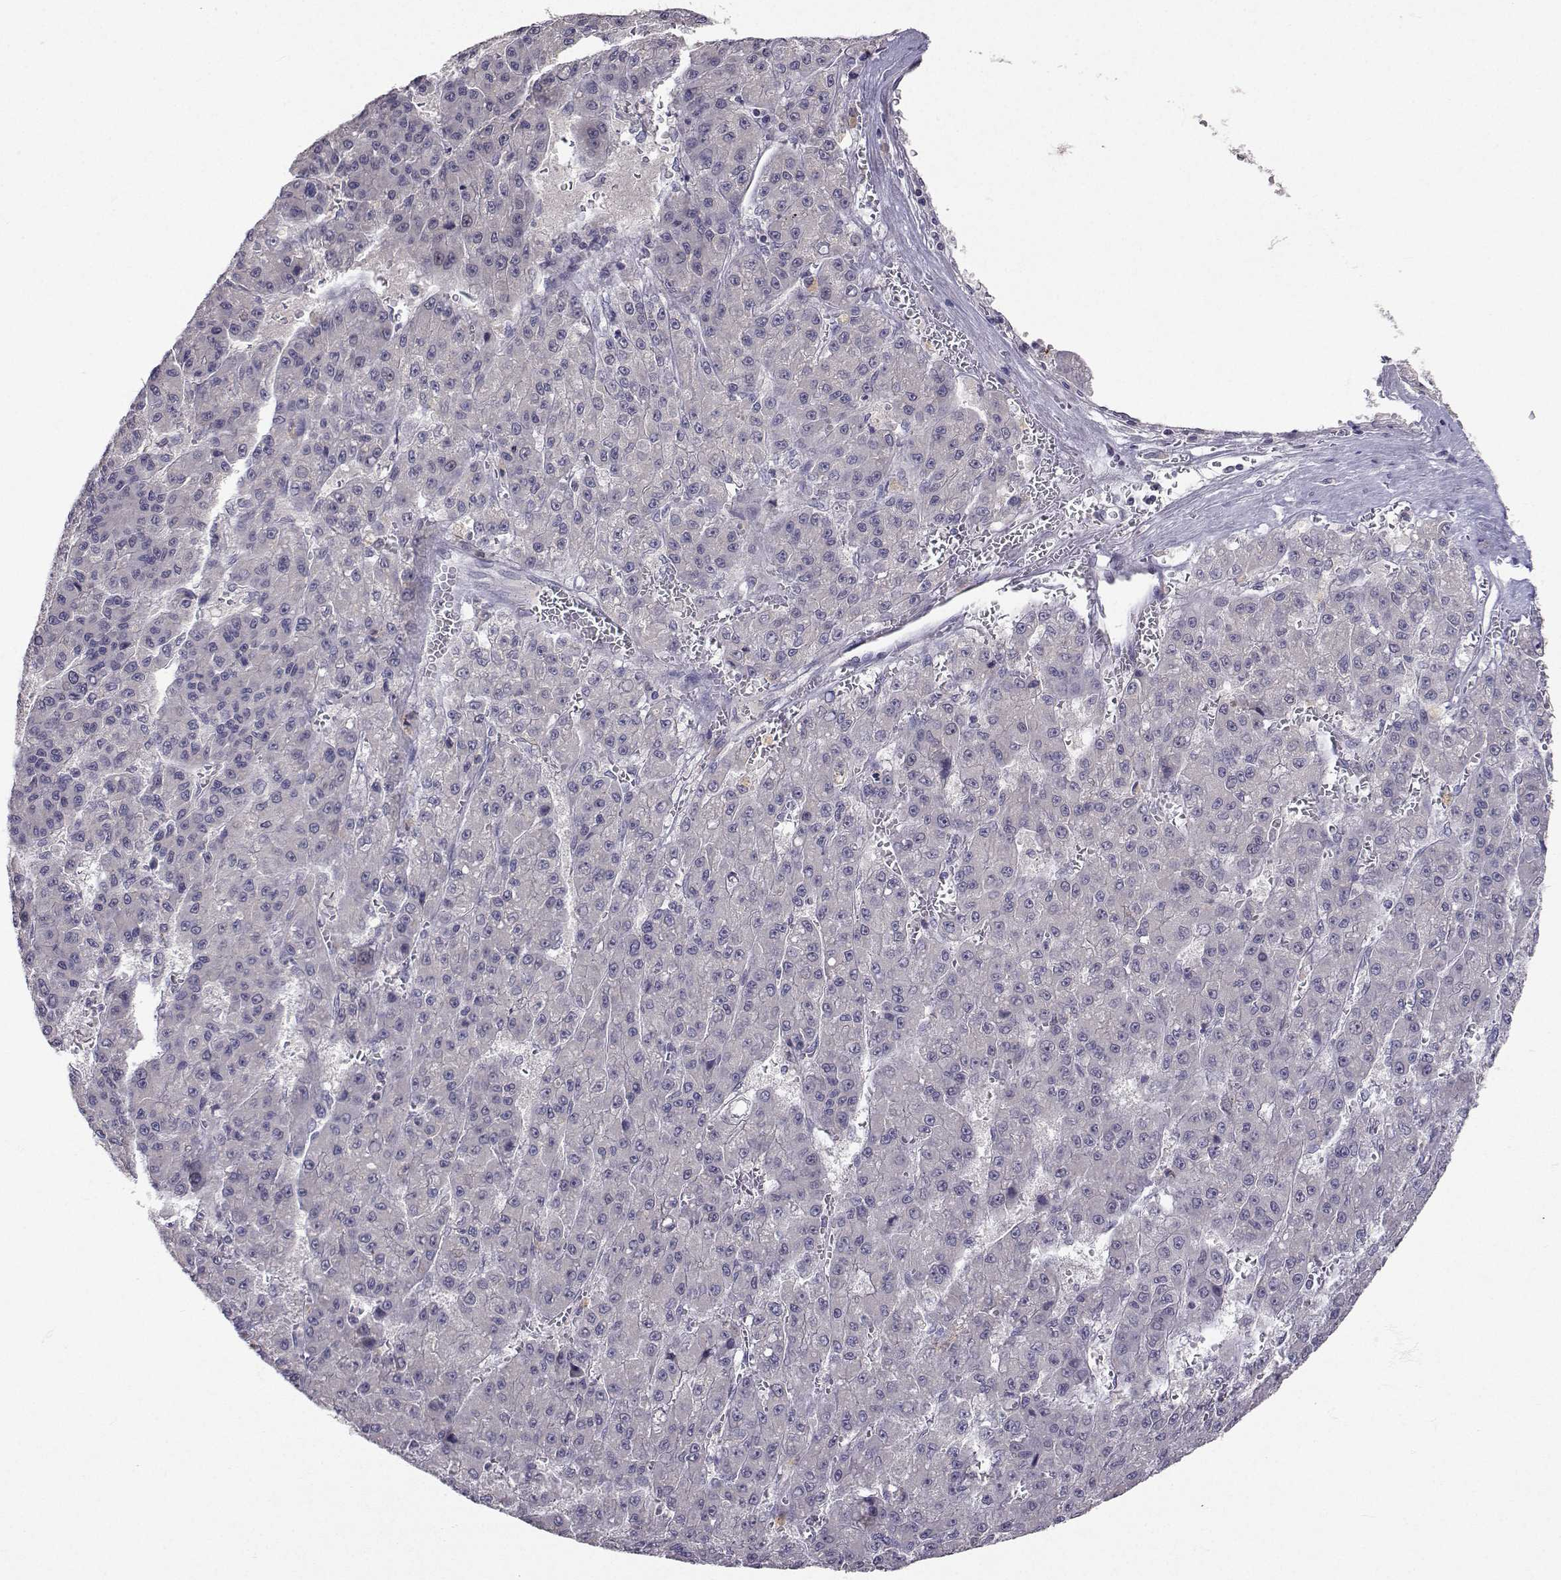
{"staining": {"intensity": "negative", "quantity": "none", "location": "none"}, "tissue": "liver cancer", "cell_type": "Tumor cells", "image_type": "cancer", "snomed": [{"axis": "morphology", "description": "Carcinoma, Hepatocellular, NOS"}, {"axis": "topography", "description": "Liver"}], "caption": "Immunohistochemistry (IHC) histopathology image of neoplastic tissue: liver hepatocellular carcinoma stained with DAB exhibits no significant protein expression in tumor cells.", "gene": "SLC6A3", "patient": {"sex": "male", "age": 70}}